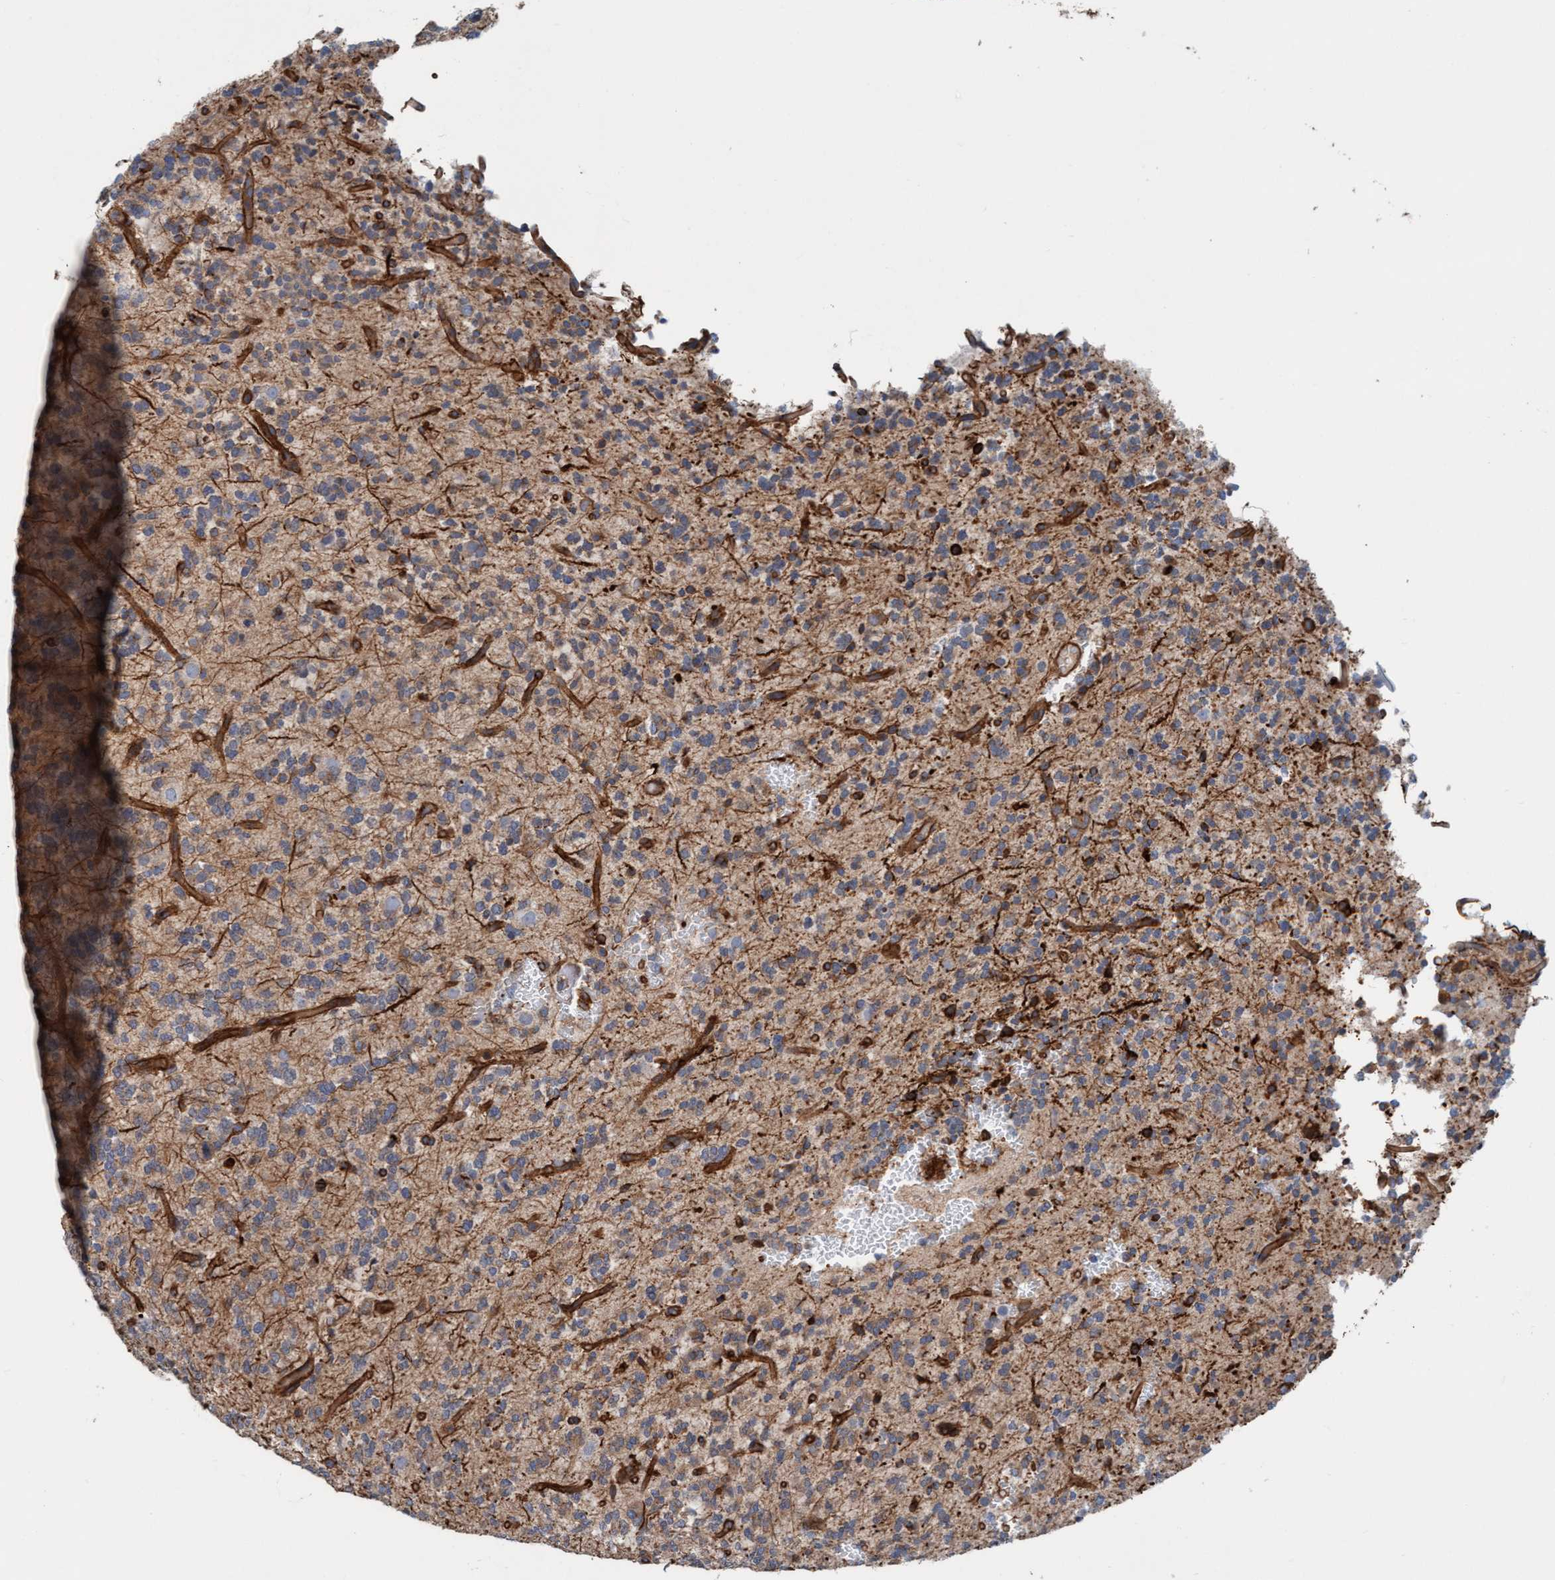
{"staining": {"intensity": "weak", "quantity": ">75%", "location": "cytoplasmic/membranous"}, "tissue": "glioma", "cell_type": "Tumor cells", "image_type": "cancer", "snomed": [{"axis": "morphology", "description": "Glioma, malignant, Low grade"}, {"axis": "topography", "description": "Brain"}], "caption": "This image demonstrates glioma stained with immunohistochemistry to label a protein in brown. The cytoplasmic/membranous of tumor cells show weak positivity for the protein. Nuclei are counter-stained blue.", "gene": "STXBP4", "patient": {"sex": "male", "age": 38}}